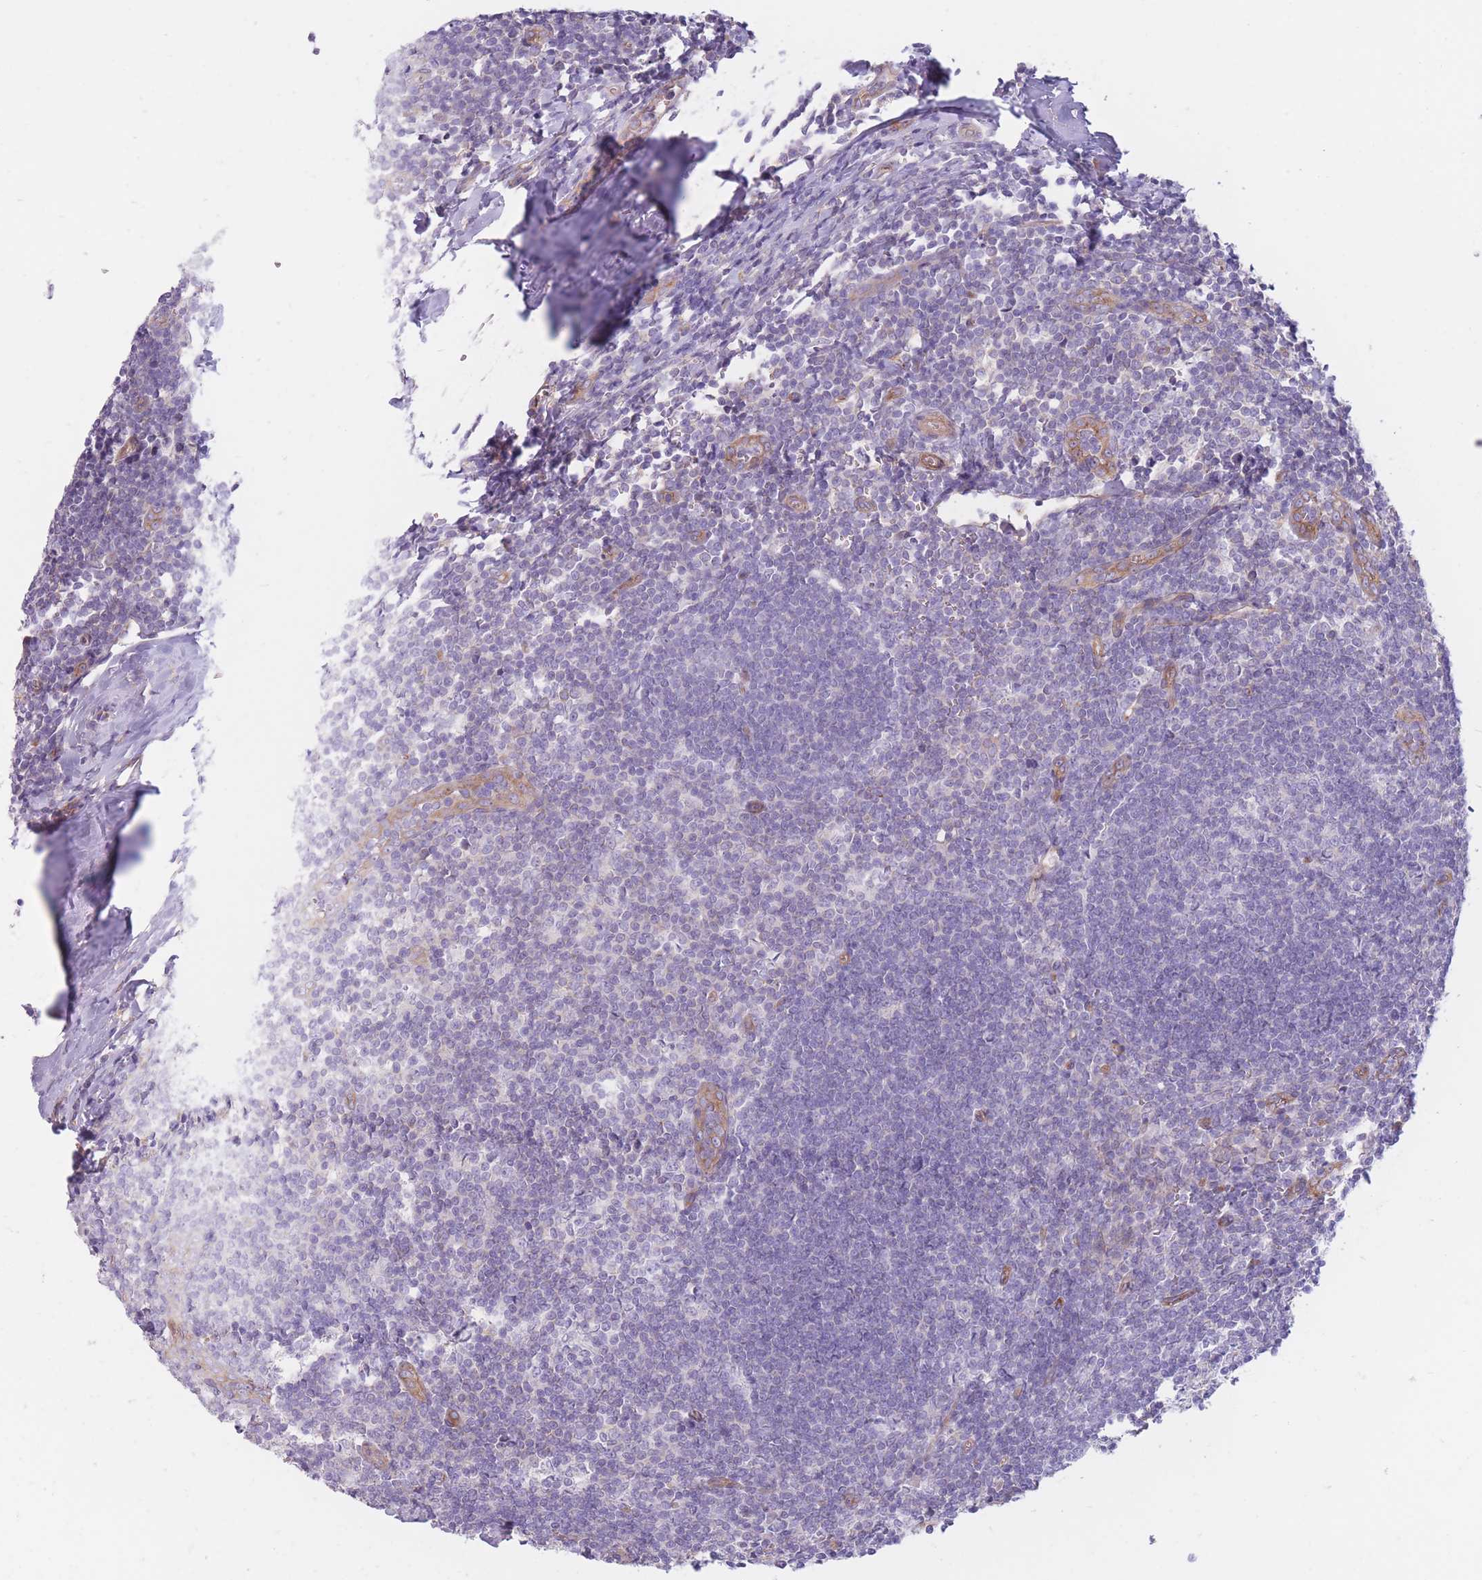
{"staining": {"intensity": "negative", "quantity": "none", "location": "none"}, "tissue": "tonsil", "cell_type": "Germinal center cells", "image_type": "normal", "snomed": [{"axis": "morphology", "description": "Normal tissue, NOS"}, {"axis": "topography", "description": "Tonsil"}], "caption": "This image is of unremarkable tonsil stained with immunohistochemistry (IHC) to label a protein in brown with the nuclei are counter-stained blue. There is no expression in germinal center cells.", "gene": "SERPINB3", "patient": {"sex": "male", "age": 27}}